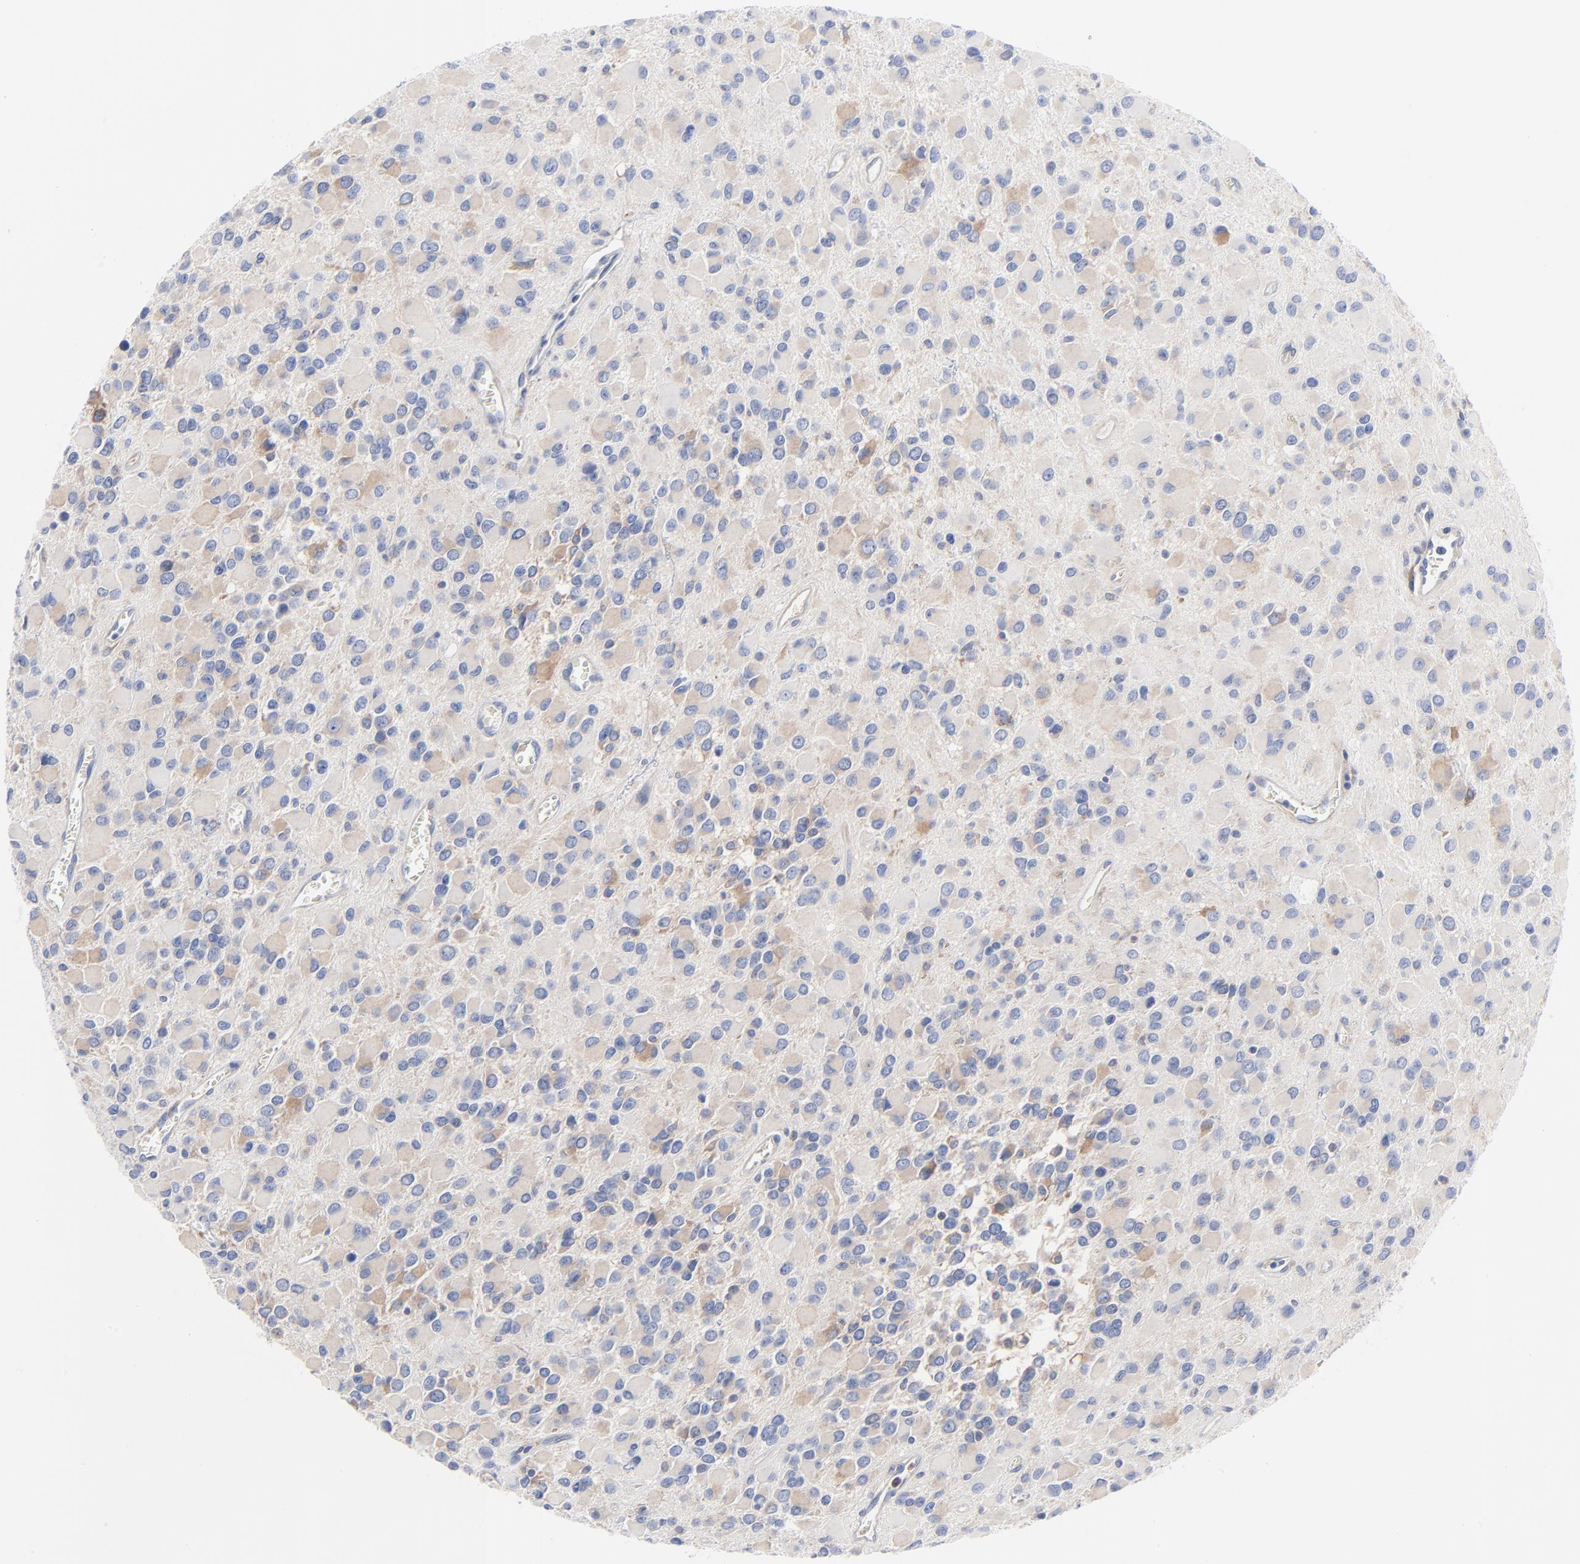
{"staining": {"intensity": "weak", "quantity": "<25%", "location": "cytoplasmic/membranous"}, "tissue": "glioma", "cell_type": "Tumor cells", "image_type": "cancer", "snomed": [{"axis": "morphology", "description": "Glioma, malignant, Low grade"}, {"axis": "topography", "description": "Brain"}], "caption": "Human glioma stained for a protein using immunohistochemistry displays no expression in tumor cells.", "gene": "STAT2", "patient": {"sex": "male", "age": 42}}